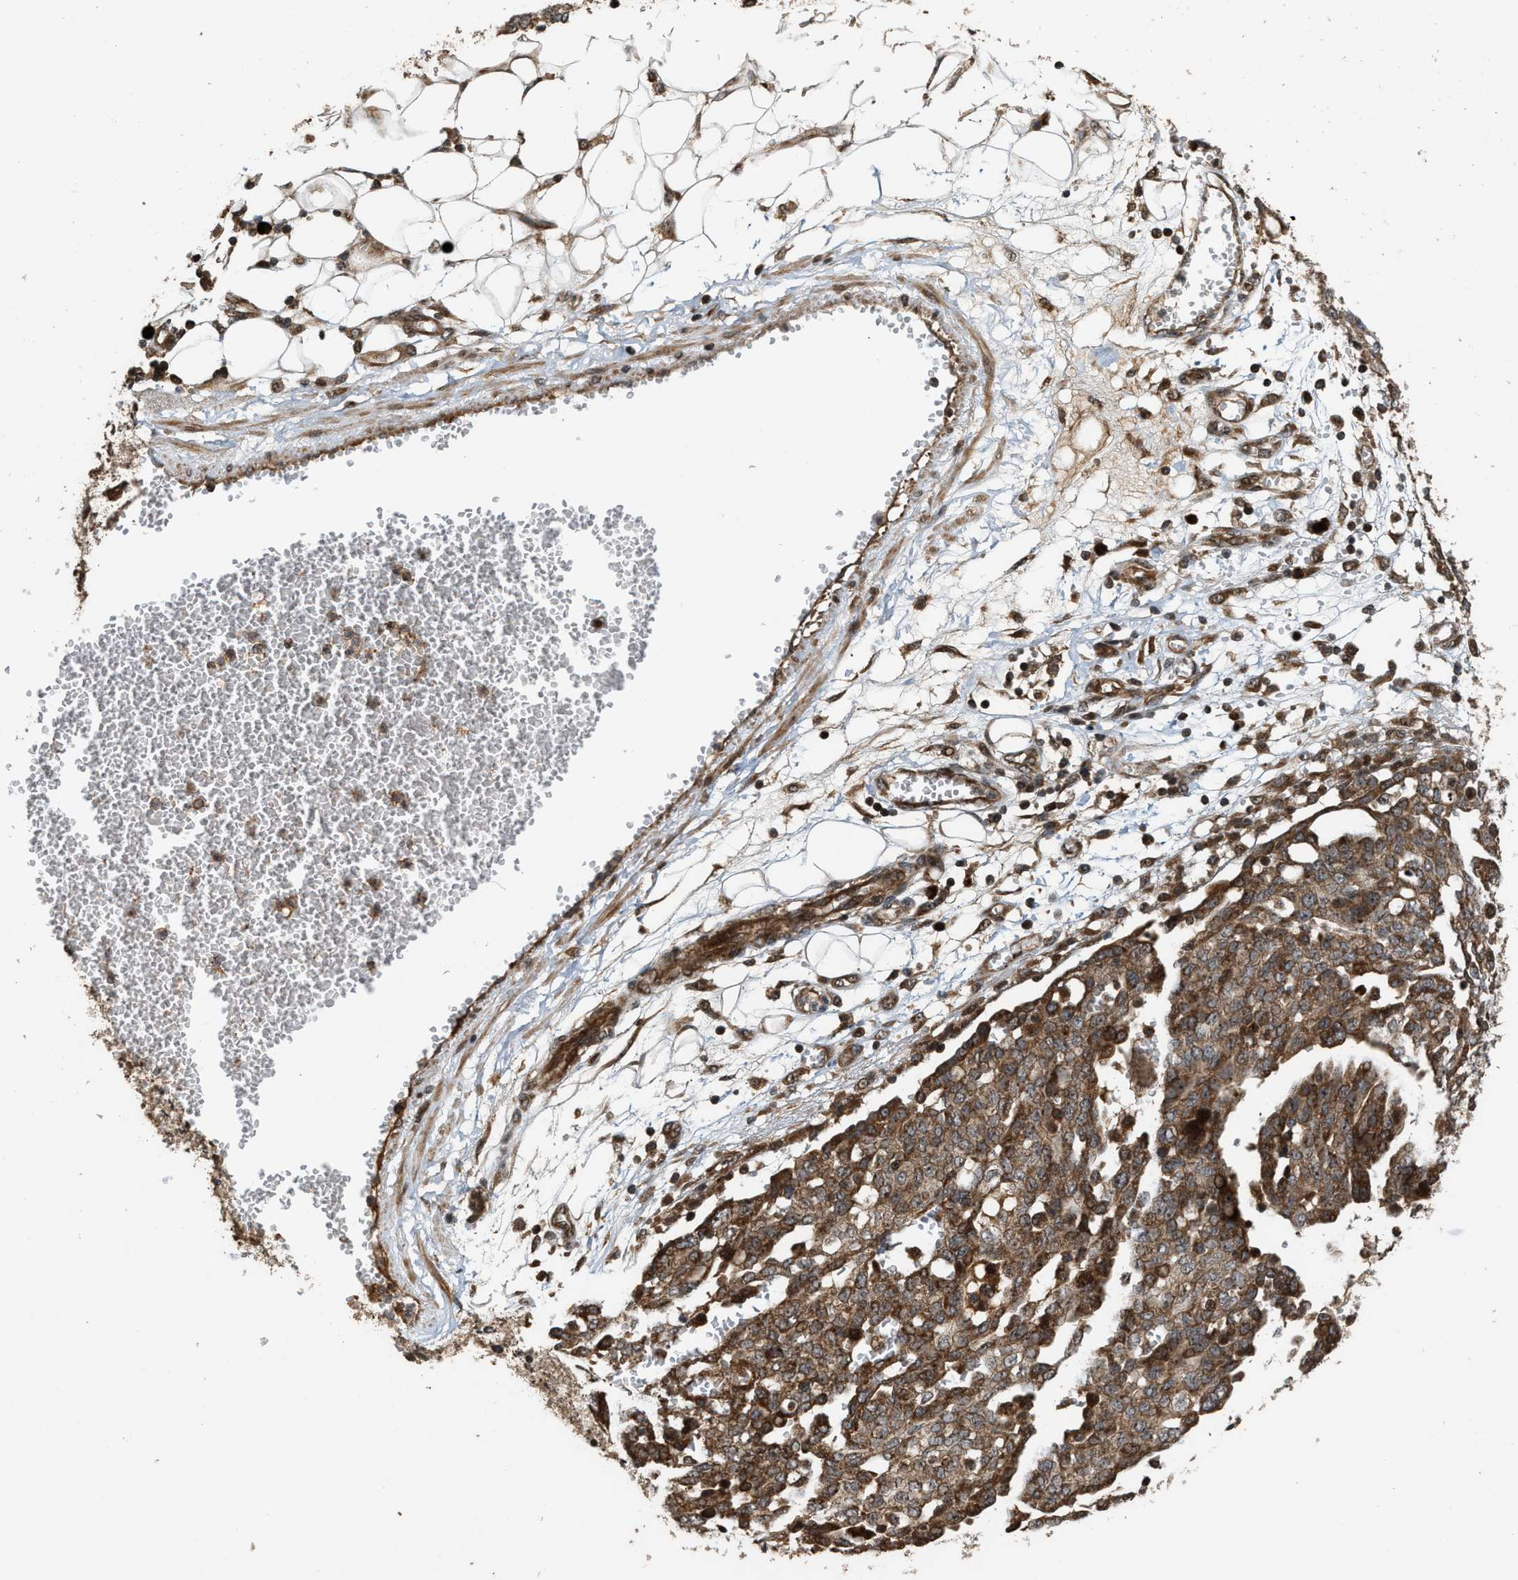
{"staining": {"intensity": "strong", "quantity": ">75%", "location": "cytoplasmic/membranous,nuclear"}, "tissue": "ovarian cancer", "cell_type": "Tumor cells", "image_type": "cancer", "snomed": [{"axis": "morphology", "description": "Cystadenocarcinoma, serous, NOS"}, {"axis": "topography", "description": "Soft tissue"}, {"axis": "topography", "description": "Ovary"}], "caption": "A brown stain highlights strong cytoplasmic/membranous and nuclear staining of a protein in human ovarian cancer tumor cells. The protein is shown in brown color, while the nuclei are stained blue.", "gene": "ELP2", "patient": {"sex": "female", "age": 57}}